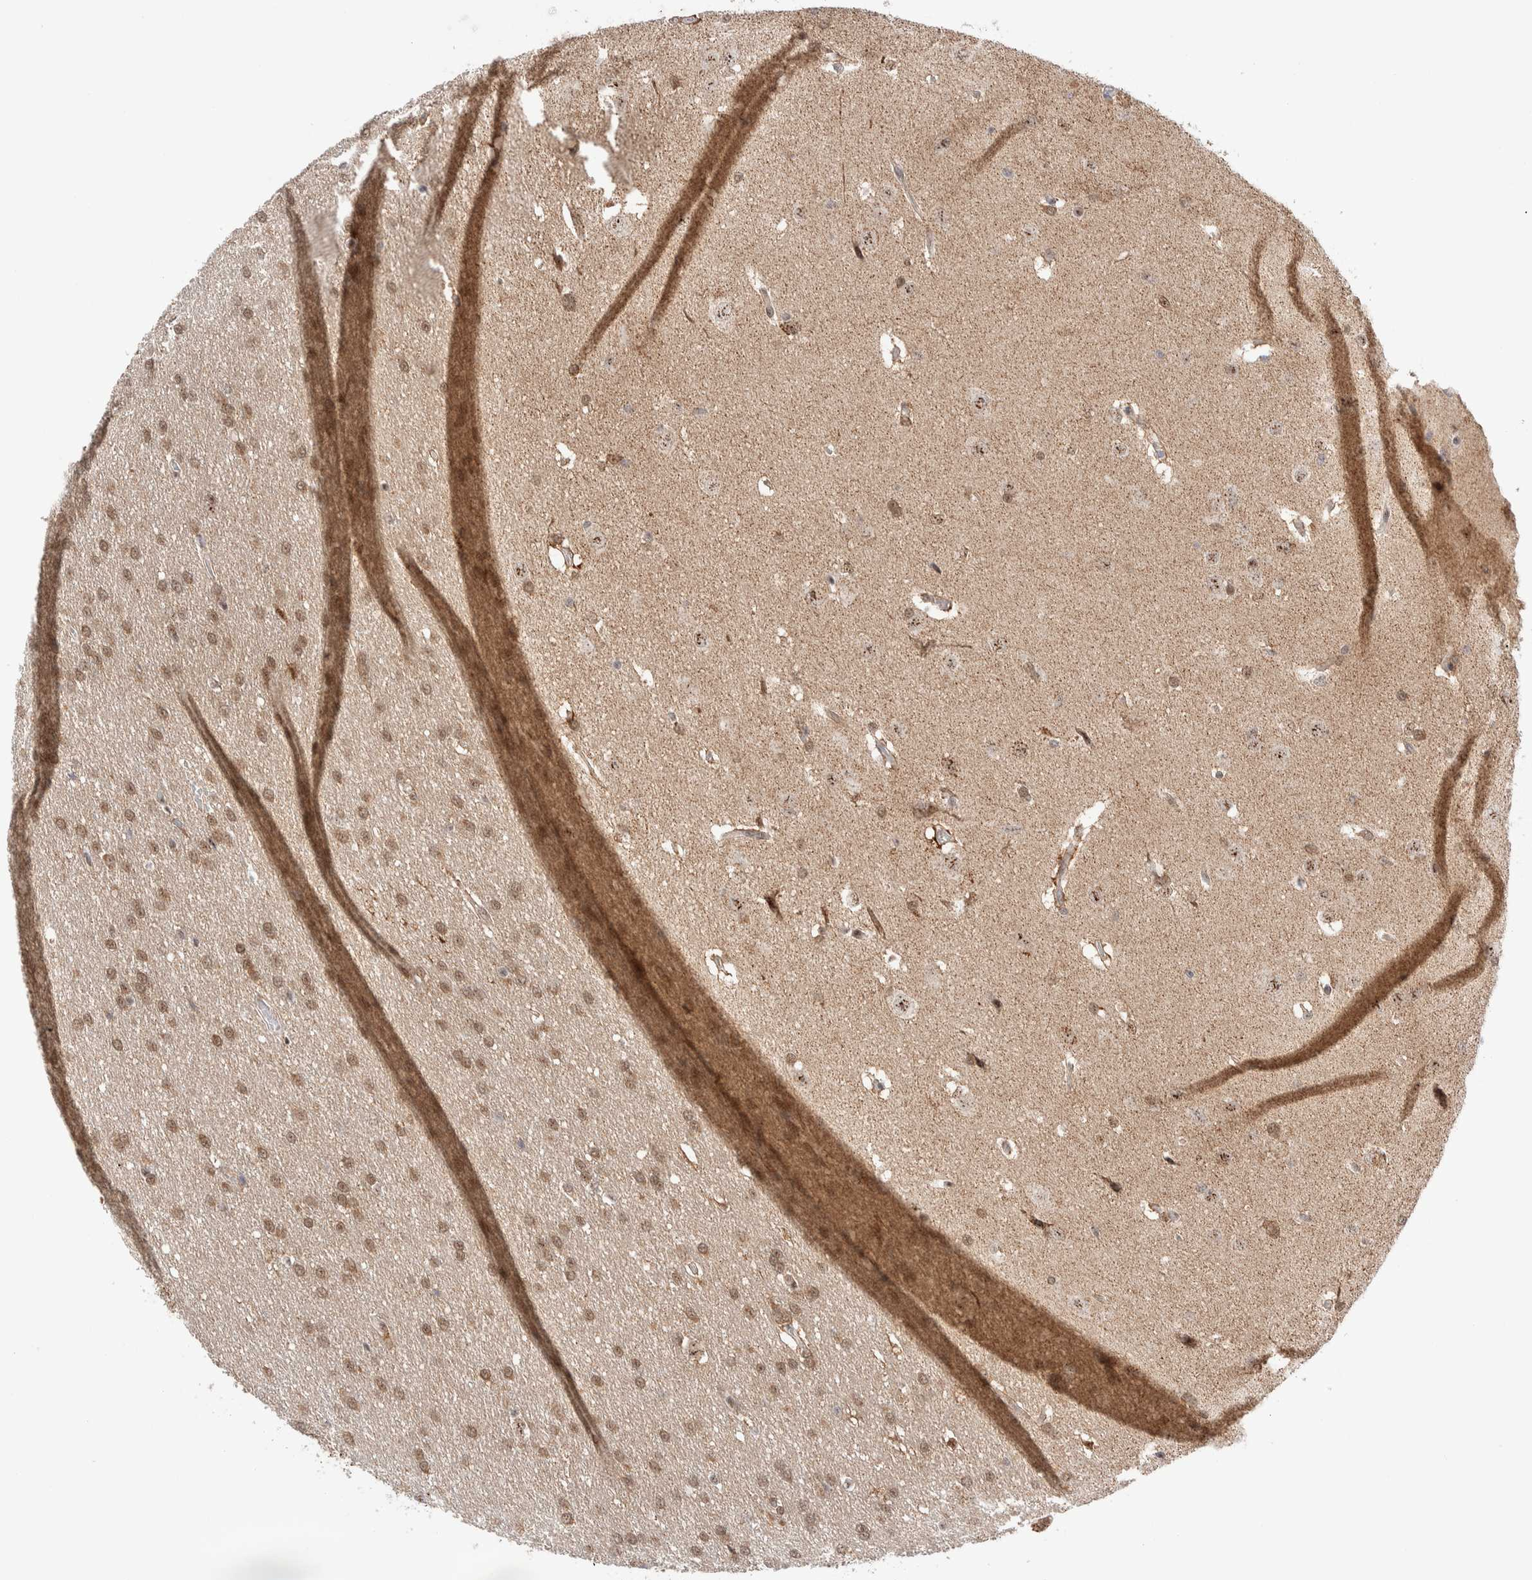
{"staining": {"intensity": "moderate", "quantity": ">75%", "location": "nuclear"}, "tissue": "glioma", "cell_type": "Tumor cells", "image_type": "cancer", "snomed": [{"axis": "morphology", "description": "Glioma, malignant, Low grade"}, {"axis": "topography", "description": "Brain"}], "caption": "A brown stain labels moderate nuclear staining of a protein in glioma tumor cells.", "gene": "ZNF695", "patient": {"sex": "female", "age": 37}}